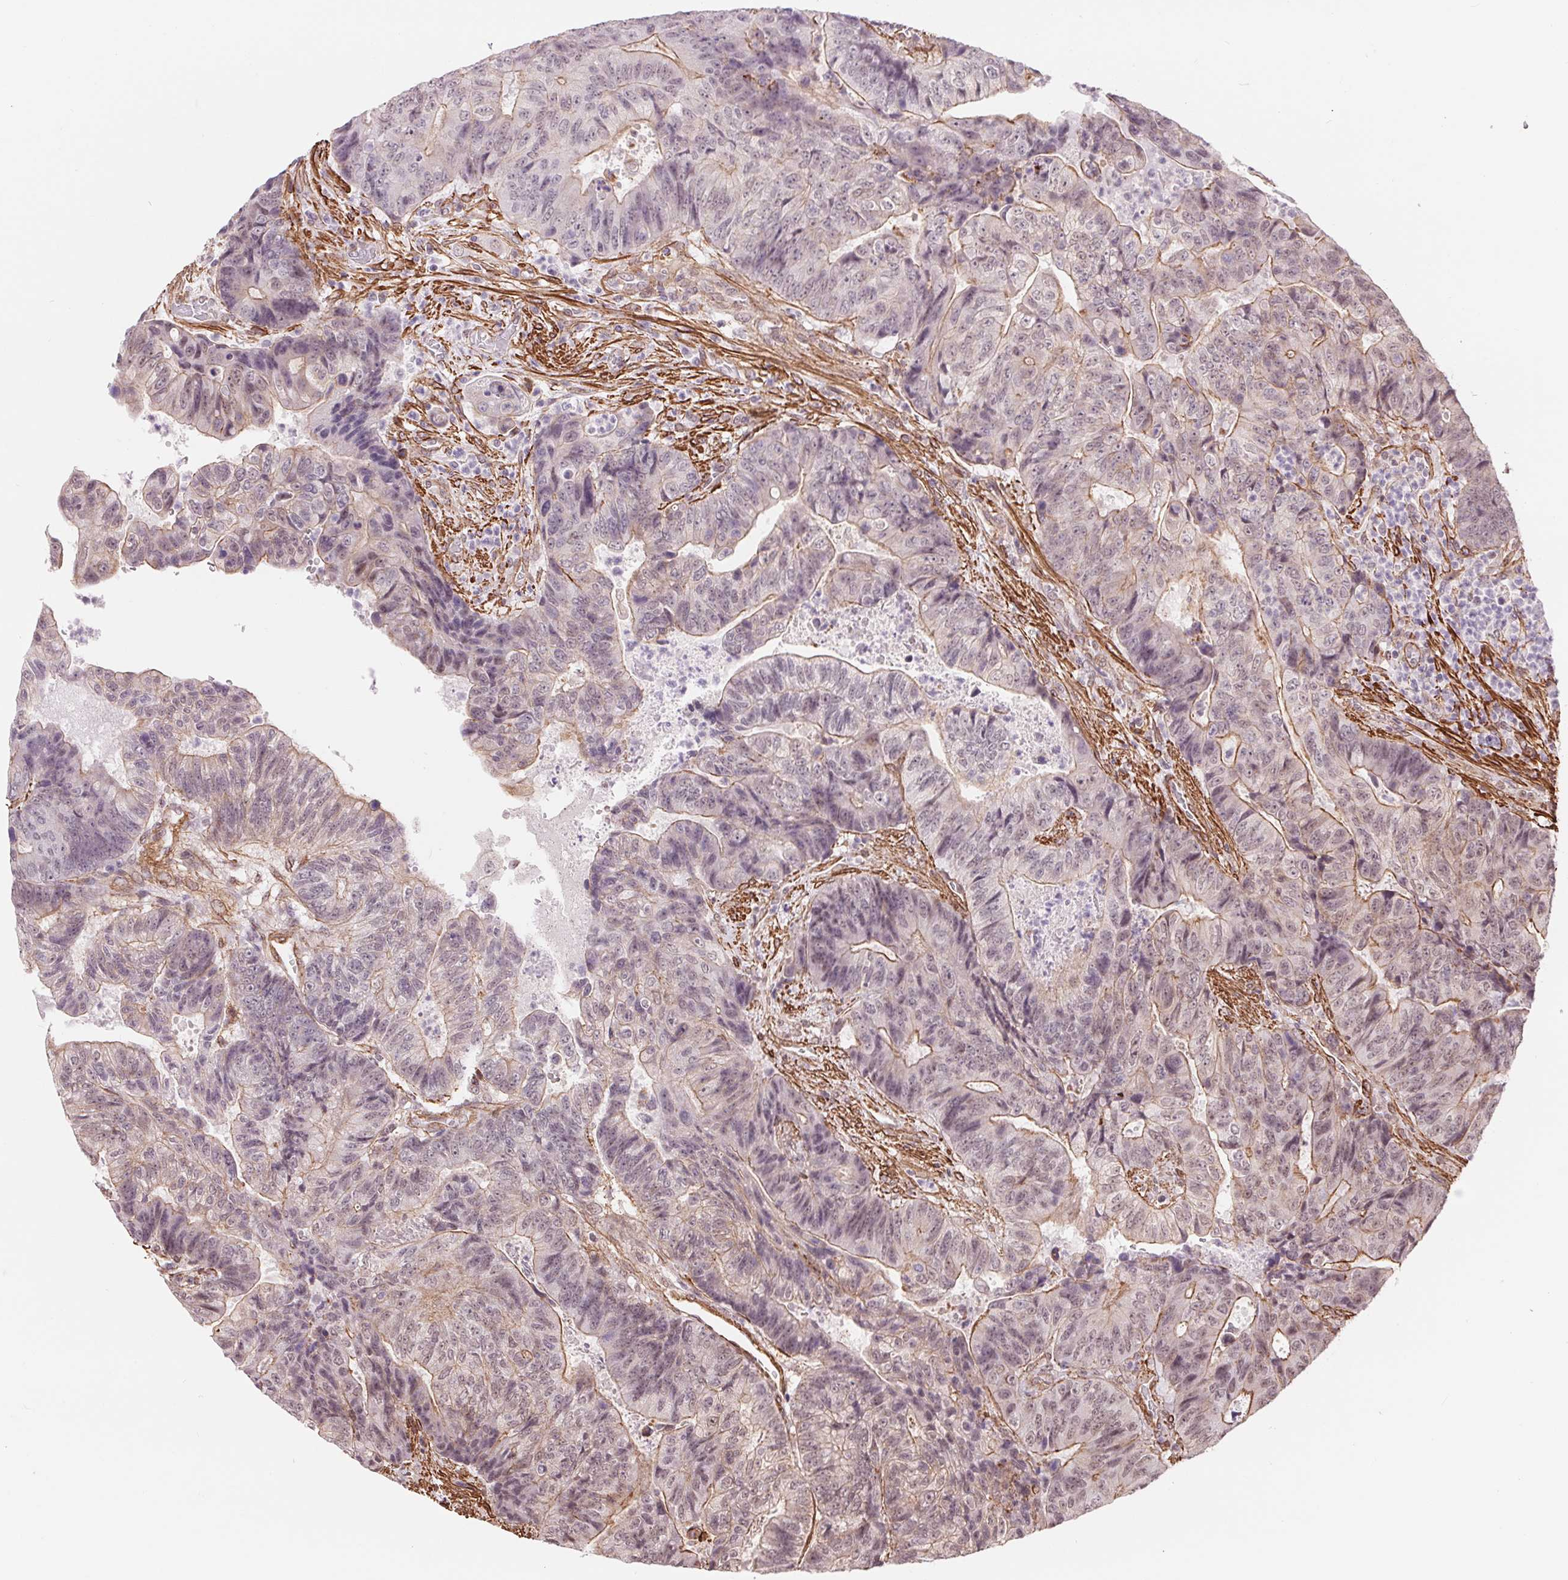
{"staining": {"intensity": "moderate", "quantity": "<25%", "location": "cytoplasmic/membranous"}, "tissue": "colorectal cancer", "cell_type": "Tumor cells", "image_type": "cancer", "snomed": [{"axis": "morphology", "description": "Normal tissue, NOS"}, {"axis": "morphology", "description": "Adenocarcinoma, NOS"}, {"axis": "topography", "description": "Colon"}], "caption": "A histopathology image of colorectal adenocarcinoma stained for a protein shows moderate cytoplasmic/membranous brown staining in tumor cells. (DAB (3,3'-diaminobenzidine) IHC, brown staining for protein, blue staining for nuclei).", "gene": "BCAT1", "patient": {"sex": "female", "age": 48}}